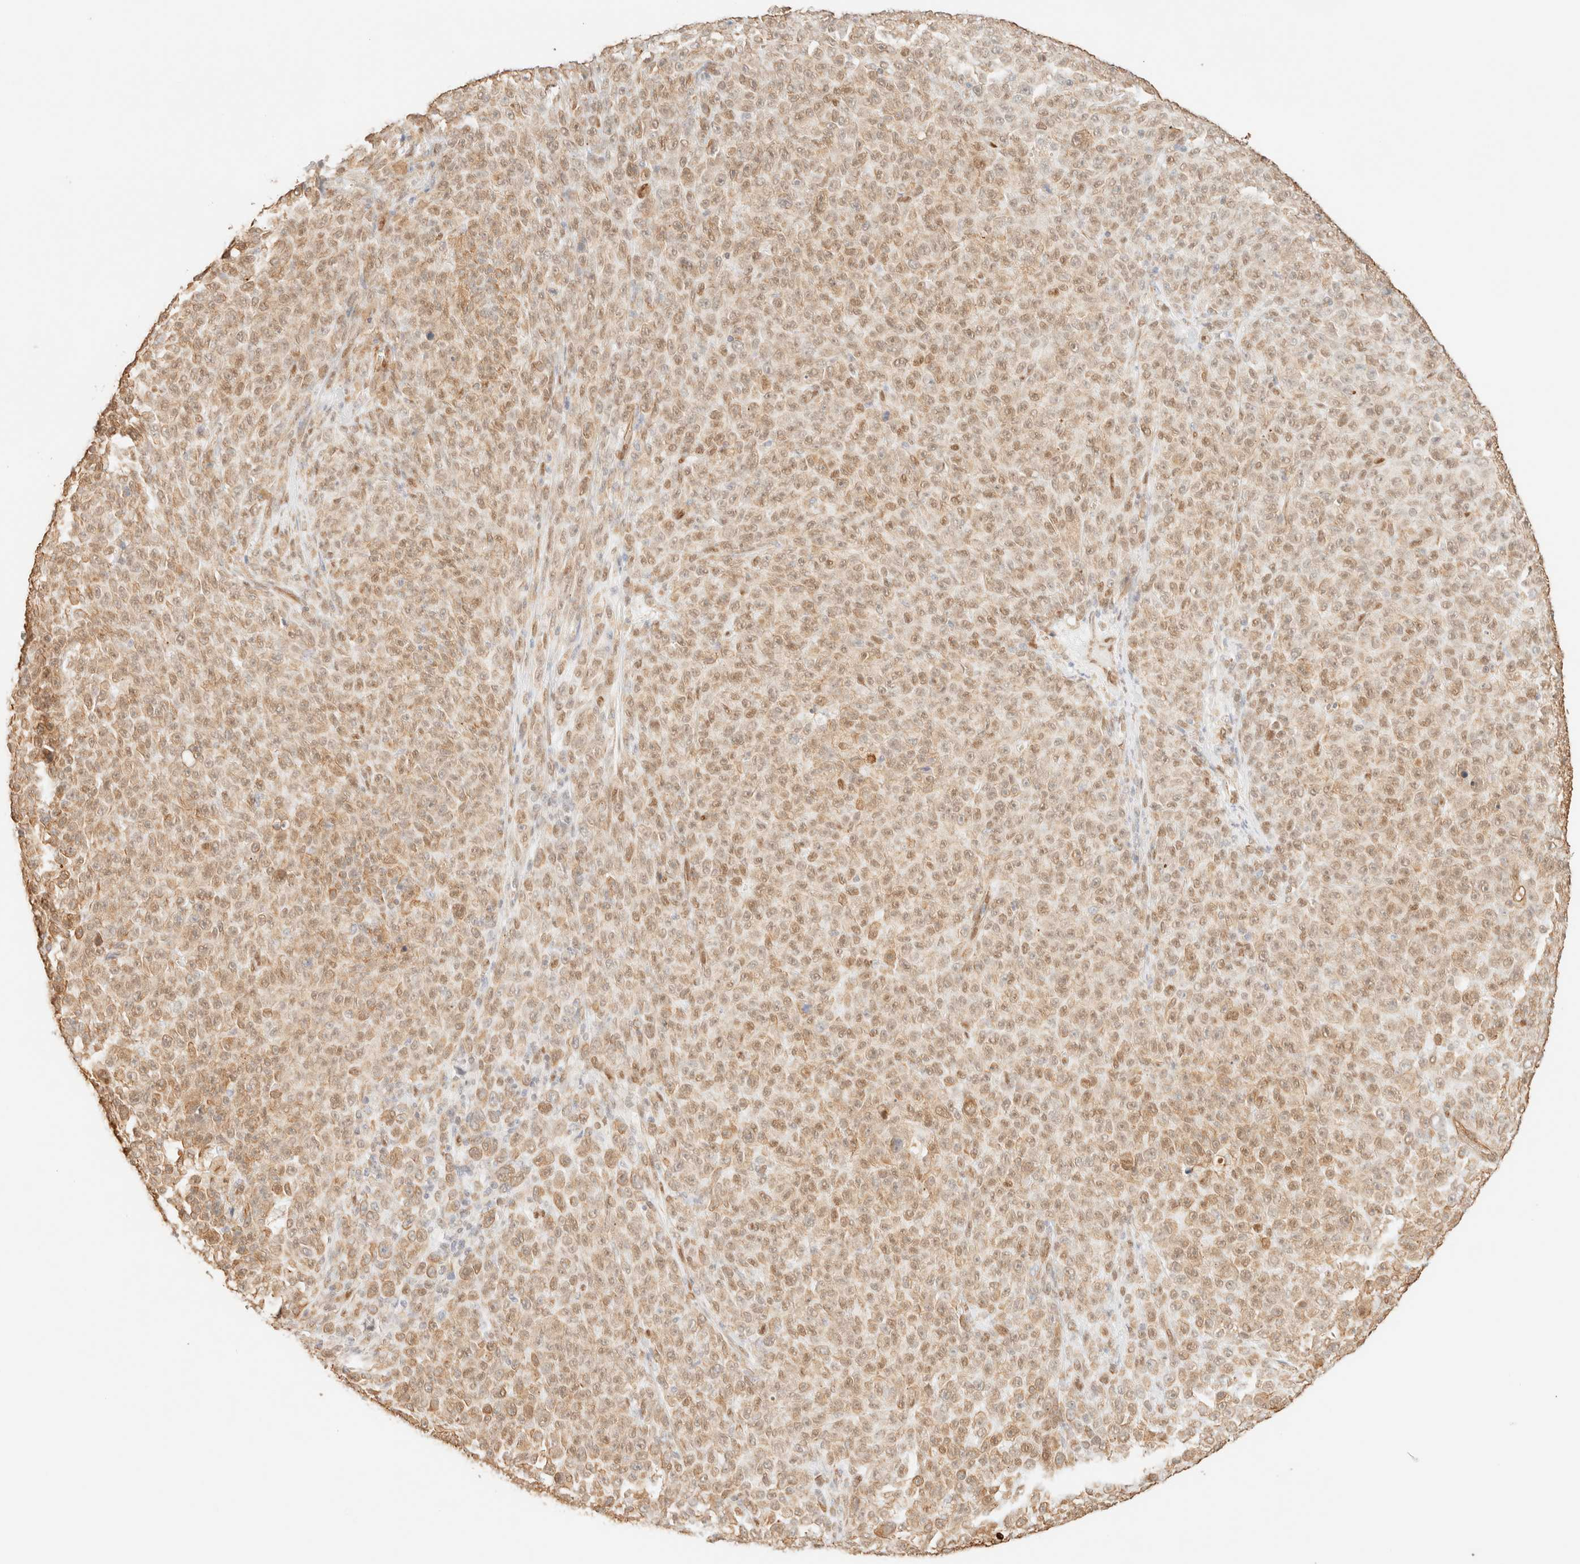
{"staining": {"intensity": "weak", "quantity": ">75%", "location": "cytoplasmic/membranous,nuclear"}, "tissue": "melanoma", "cell_type": "Tumor cells", "image_type": "cancer", "snomed": [{"axis": "morphology", "description": "Malignant melanoma, NOS"}, {"axis": "topography", "description": "Skin"}], "caption": "Tumor cells exhibit low levels of weak cytoplasmic/membranous and nuclear positivity in approximately >75% of cells in human malignant melanoma.", "gene": "ZSCAN18", "patient": {"sex": "female", "age": 82}}